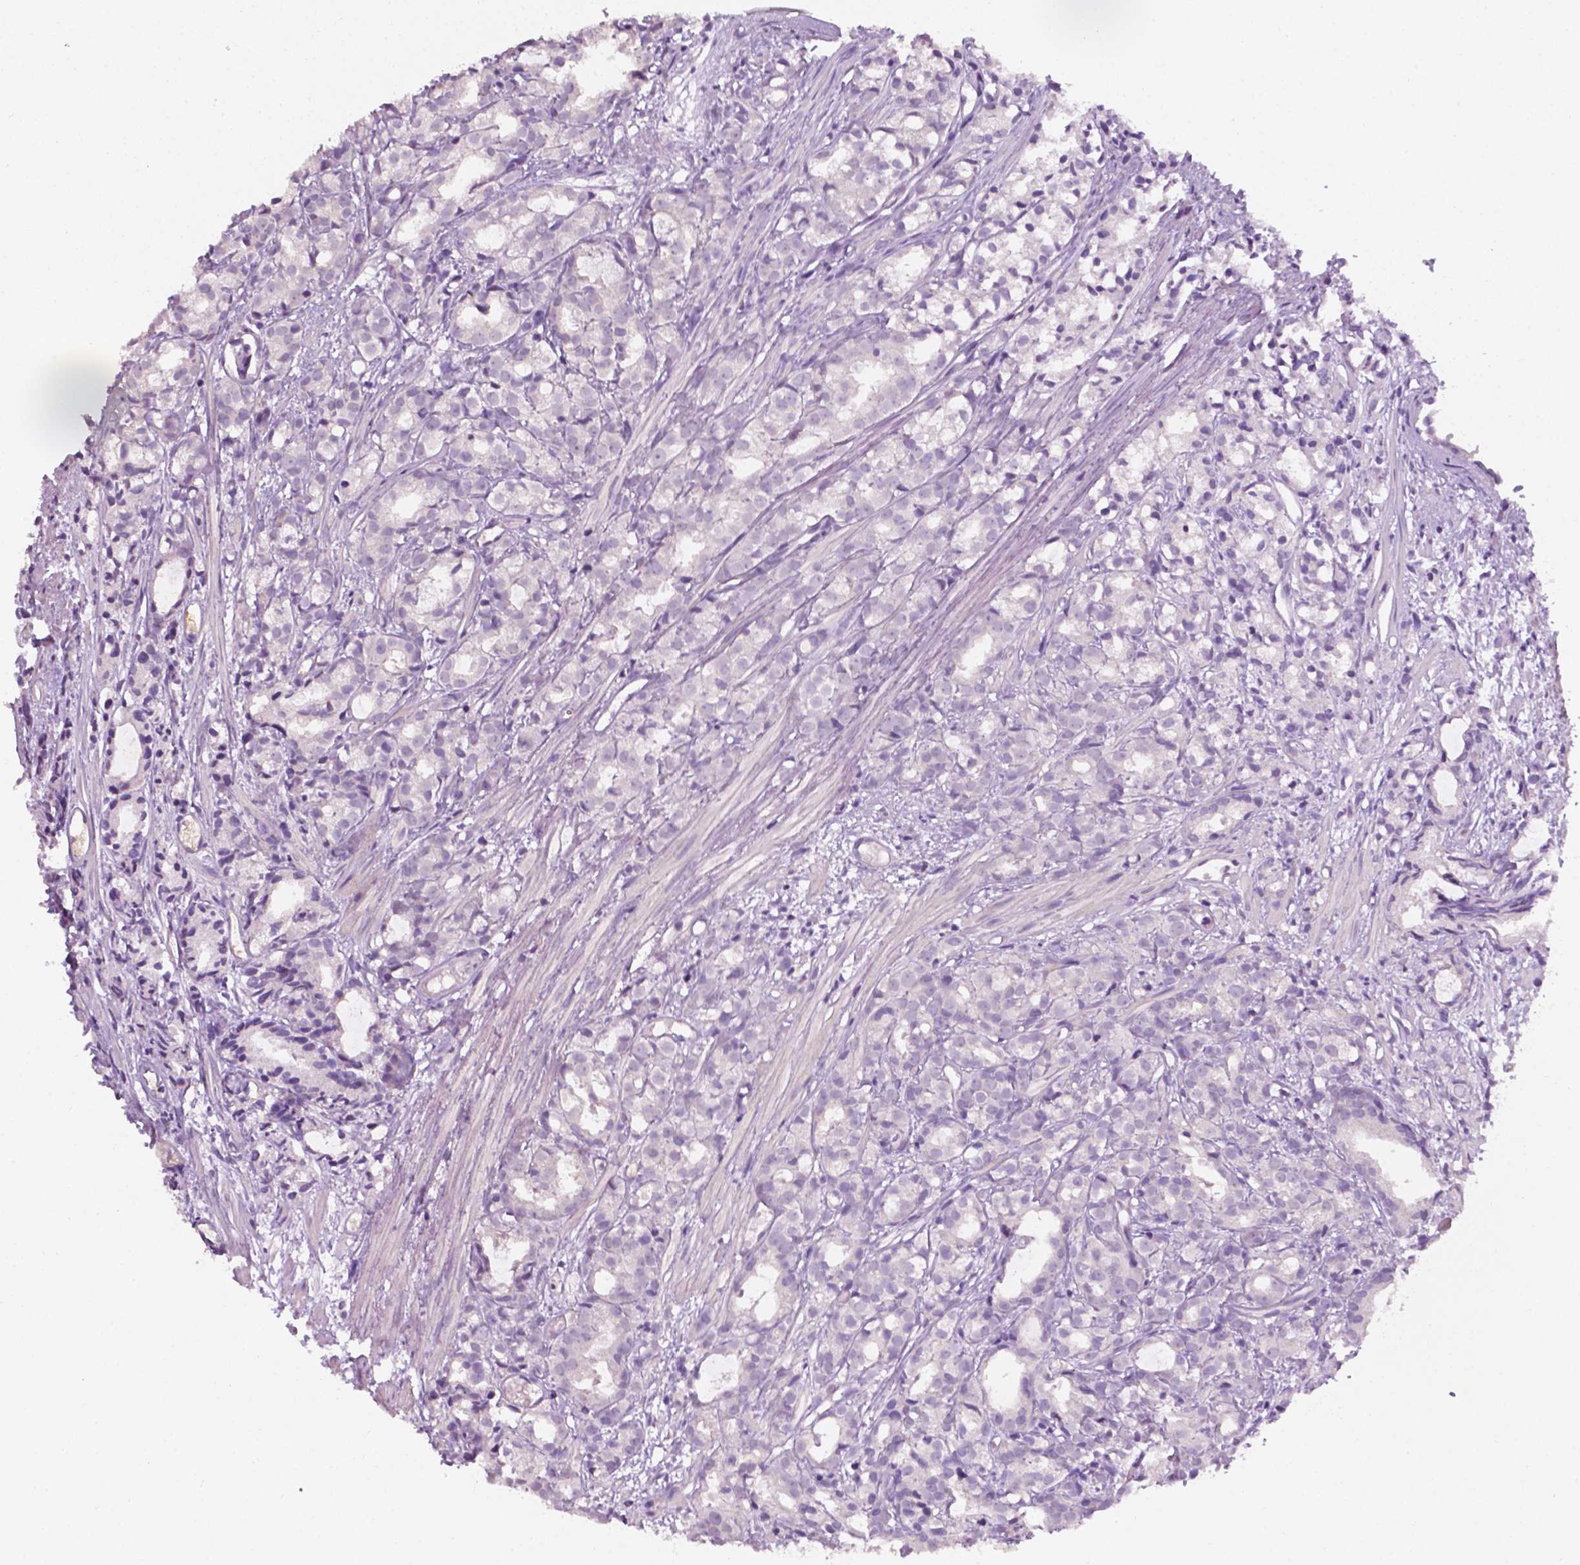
{"staining": {"intensity": "negative", "quantity": "none", "location": "none"}, "tissue": "prostate cancer", "cell_type": "Tumor cells", "image_type": "cancer", "snomed": [{"axis": "morphology", "description": "Adenocarcinoma, High grade"}, {"axis": "topography", "description": "Prostate"}], "caption": "Immunohistochemistry of prostate cancer (adenocarcinoma (high-grade)) shows no expression in tumor cells. (Stains: DAB immunohistochemistry with hematoxylin counter stain, Microscopy: brightfield microscopy at high magnification).", "gene": "EGFR", "patient": {"sex": "male", "age": 79}}